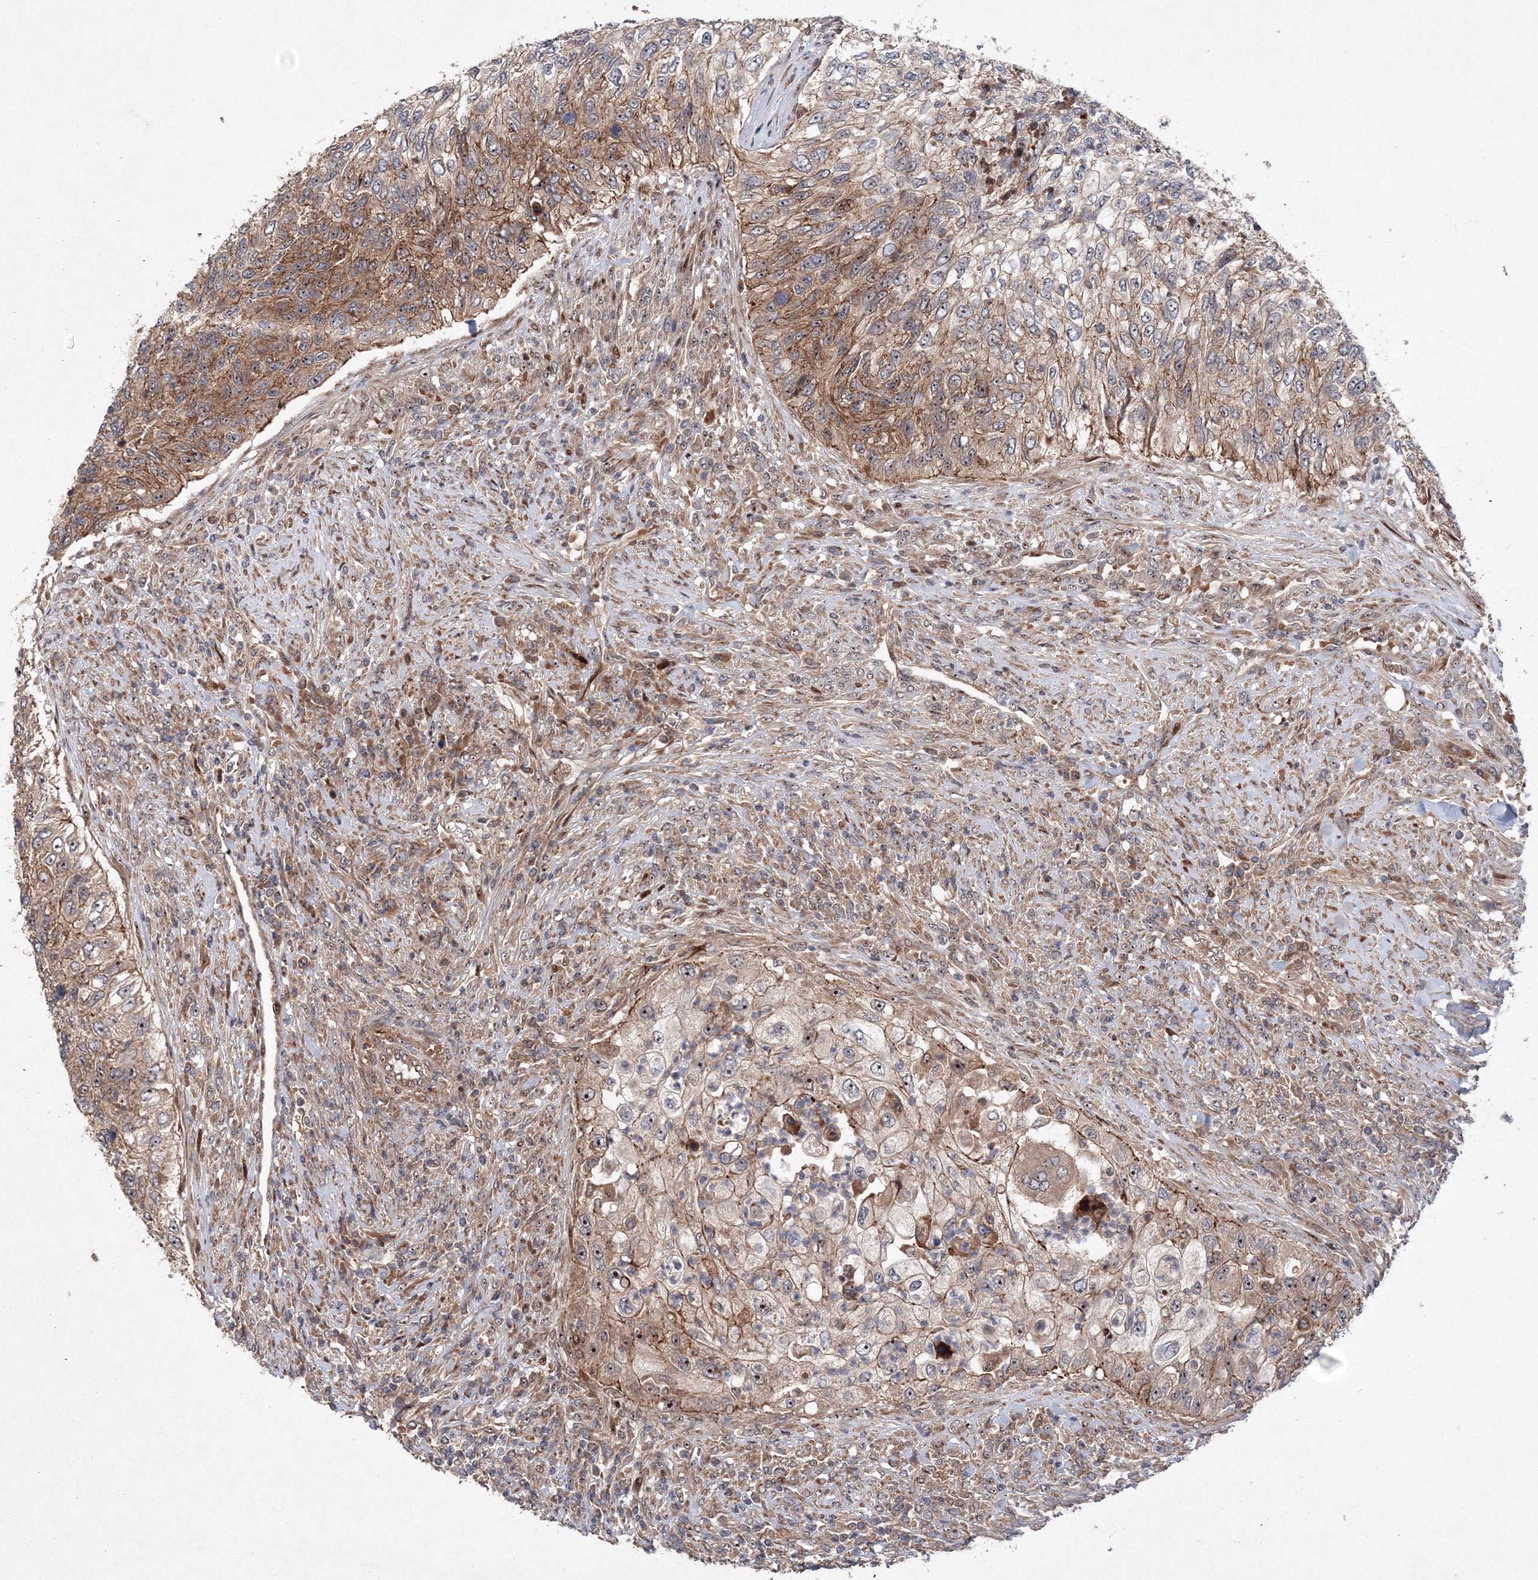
{"staining": {"intensity": "moderate", "quantity": ">75%", "location": "cytoplasmic/membranous,nuclear"}, "tissue": "urothelial cancer", "cell_type": "Tumor cells", "image_type": "cancer", "snomed": [{"axis": "morphology", "description": "Urothelial carcinoma, High grade"}, {"axis": "topography", "description": "Urinary bladder"}], "caption": "This histopathology image displays immunohistochemistry (IHC) staining of human urothelial cancer, with medium moderate cytoplasmic/membranous and nuclear staining in about >75% of tumor cells.", "gene": "ANKAR", "patient": {"sex": "female", "age": 60}}